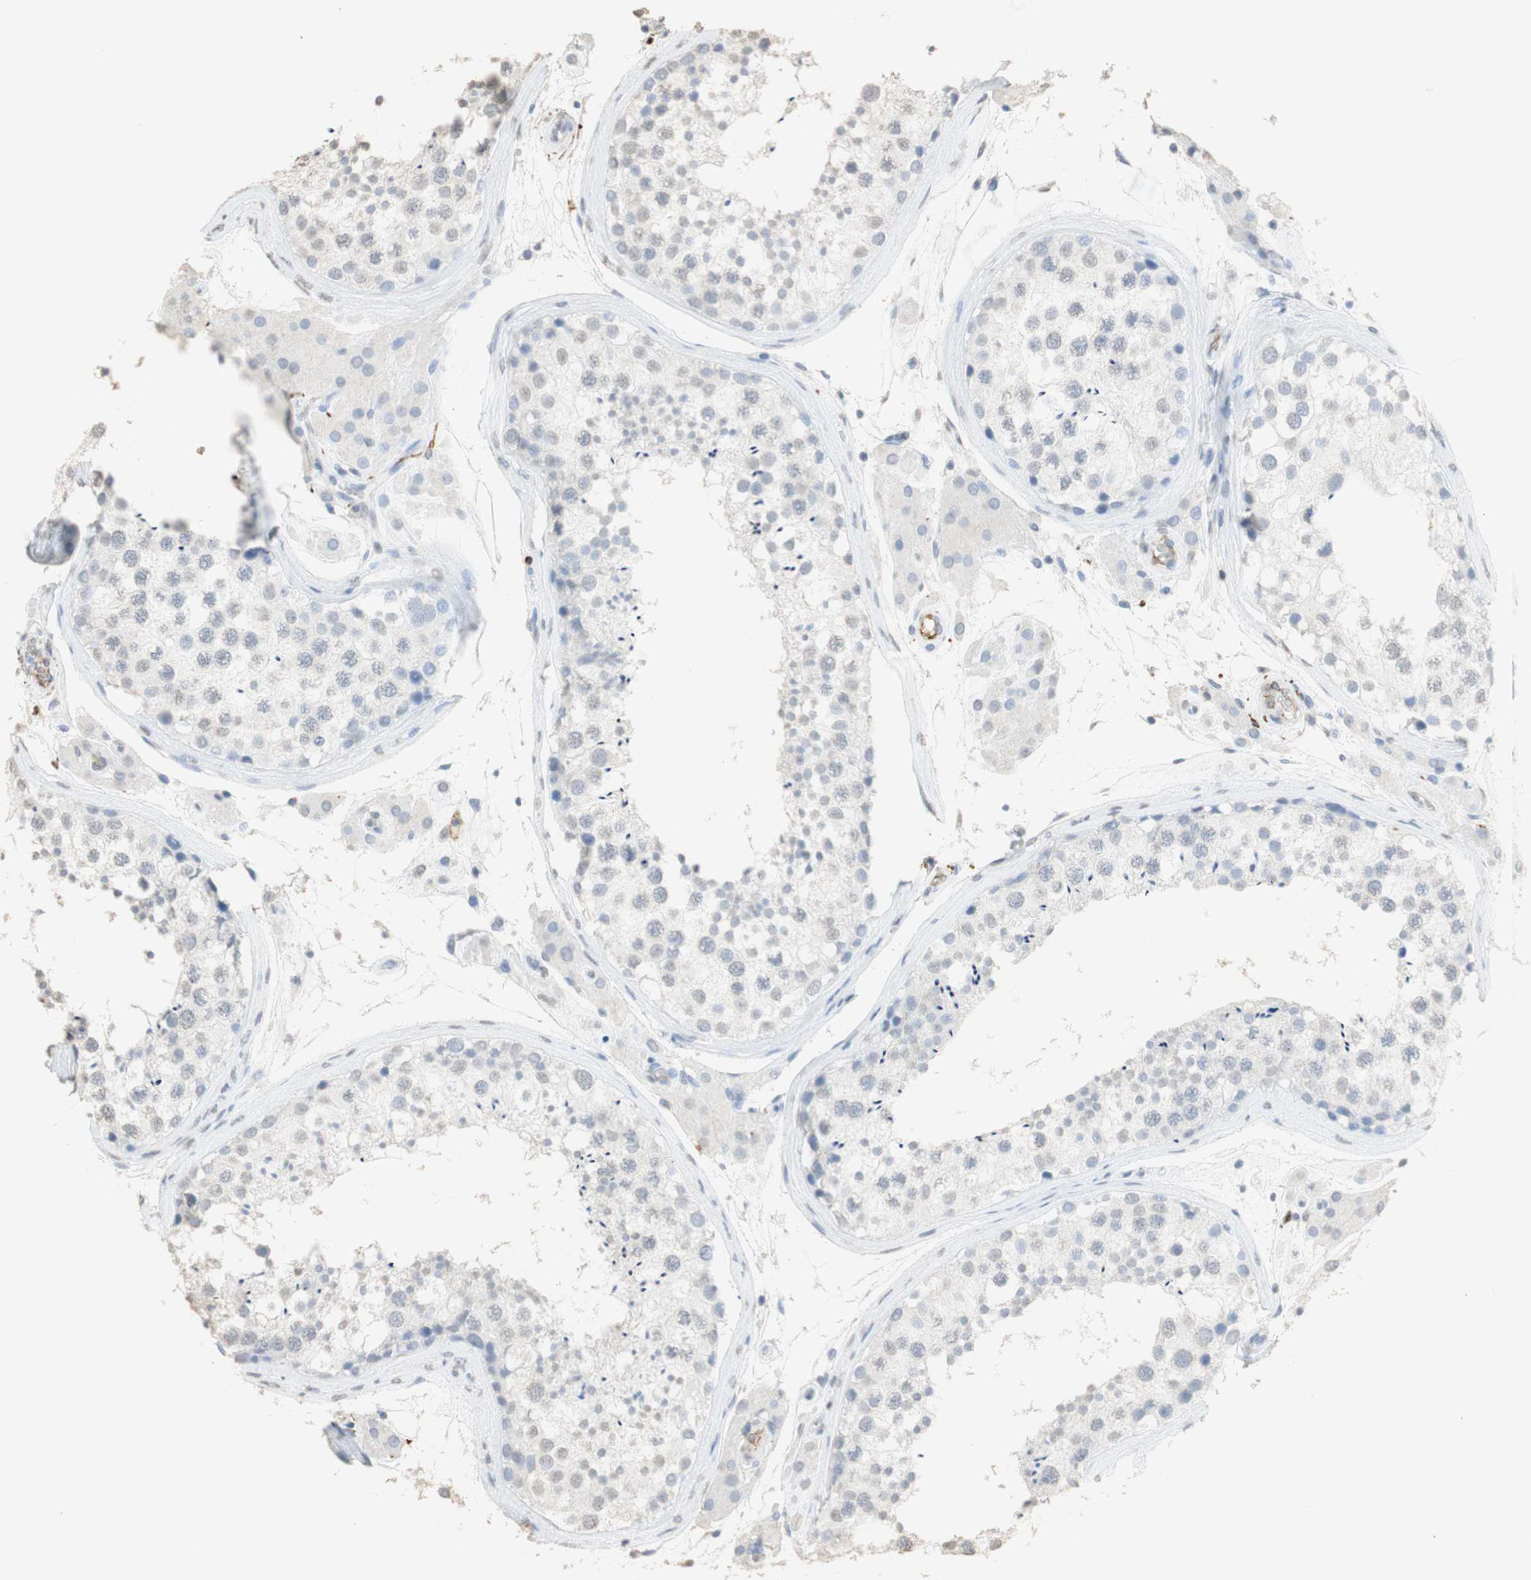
{"staining": {"intensity": "weak", "quantity": "<25%", "location": "cytoplasmic/membranous,nuclear"}, "tissue": "testis", "cell_type": "Cells in seminiferous ducts", "image_type": "normal", "snomed": [{"axis": "morphology", "description": "Normal tissue, NOS"}, {"axis": "topography", "description": "Testis"}], "caption": "An IHC image of benign testis is shown. There is no staining in cells in seminiferous ducts of testis.", "gene": "L1CAM", "patient": {"sex": "male", "age": 46}}